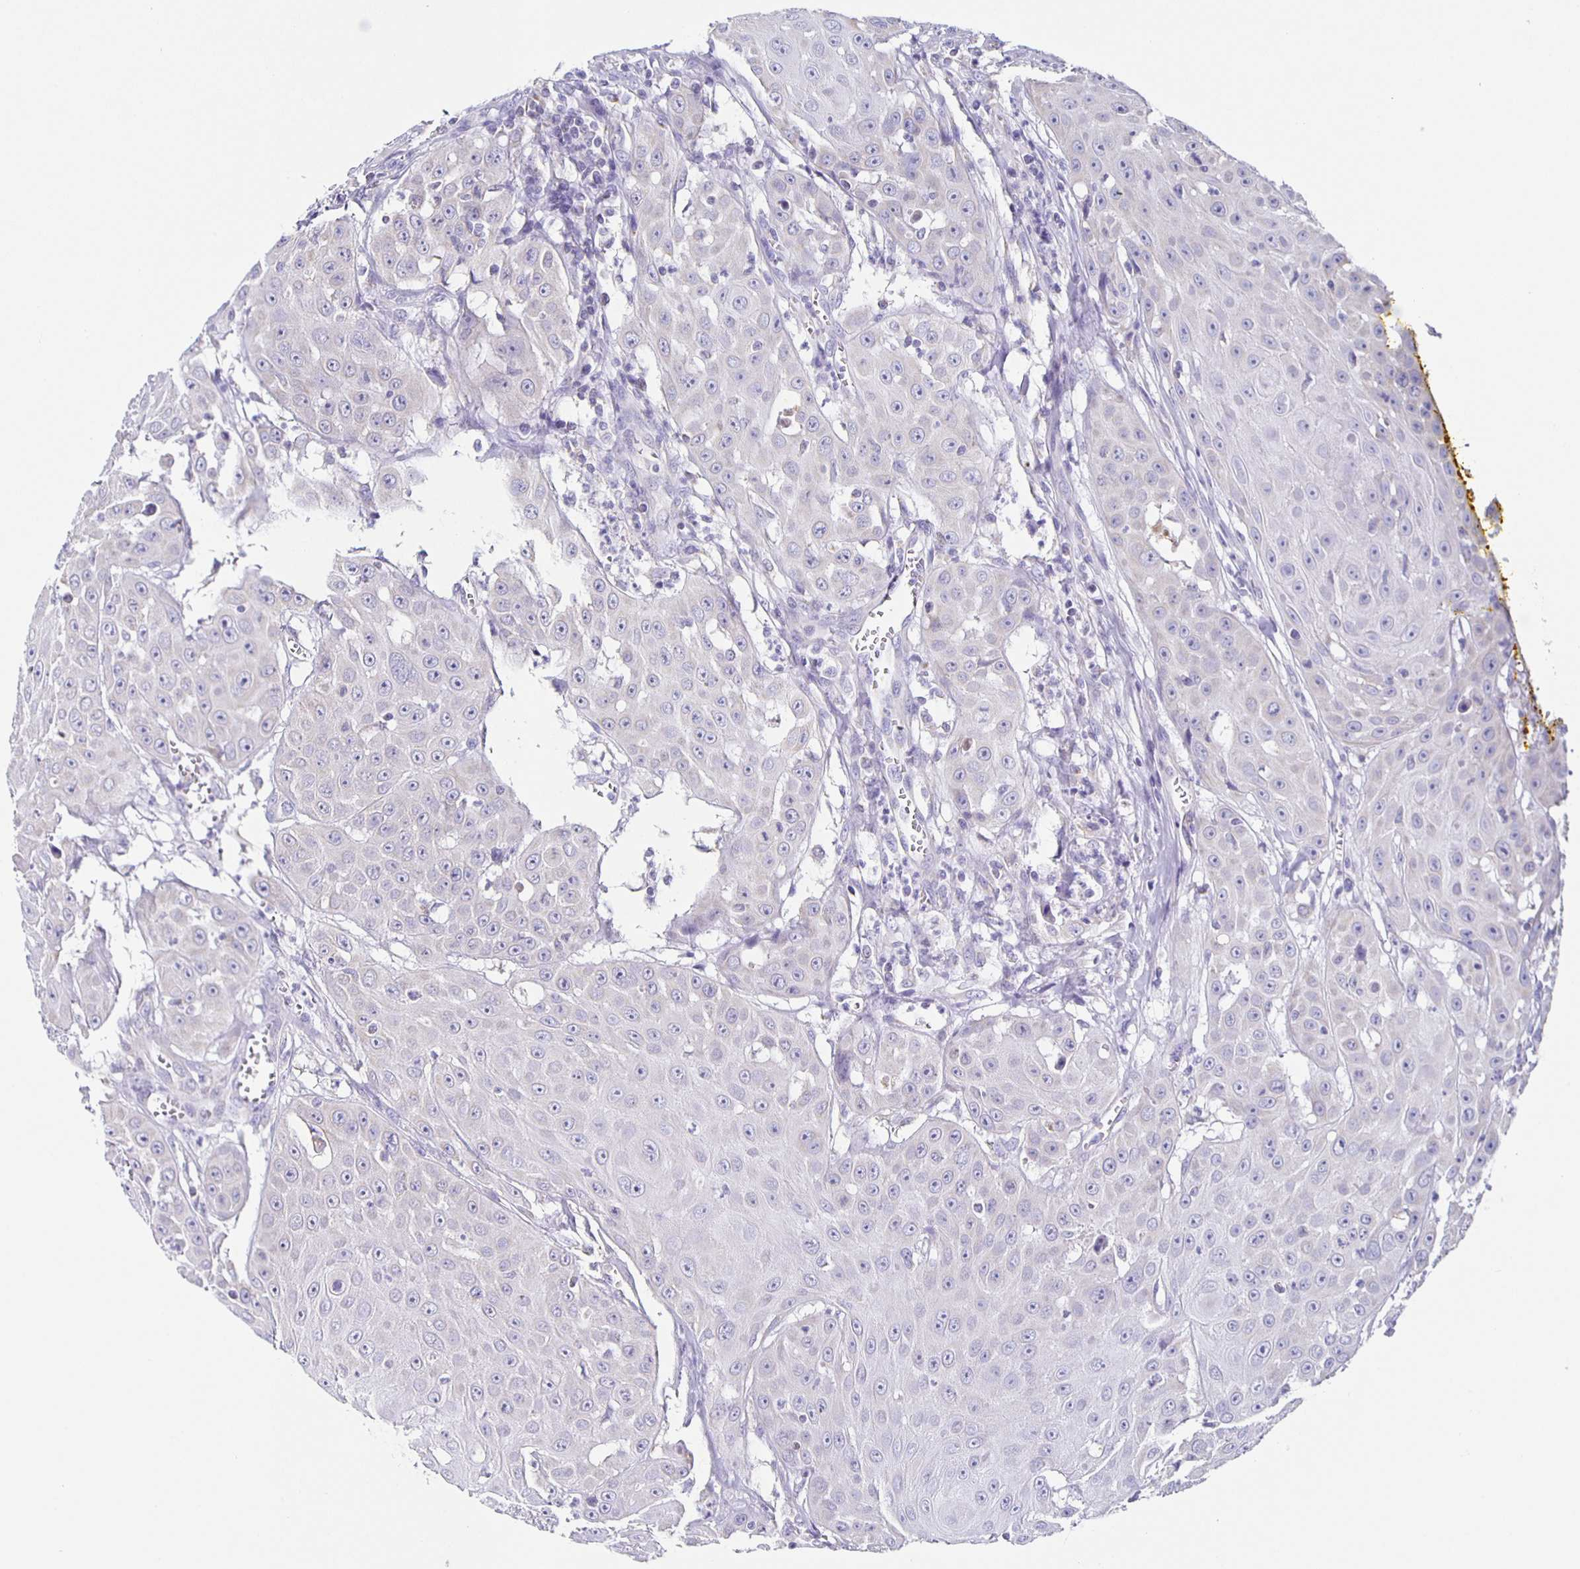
{"staining": {"intensity": "negative", "quantity": "none", "location": "none"}, "tissue": "head and neck cancer", "cell_type": "Tumor cells", "image_type": "cancer", "snomed": [{"axis": "morphology", "description": "Squamous cell carcinoma, NOS"}, {"axis": "topography", "description": "Oral tissue"}, {"axis": "topography", "description": "Head-Neck"}], "caption": "Protein analysis of head and neck cancer shows no significant staining in tumor cells. Brightfield microscopy of immunohistochemistry stained with DAB (3,3'-diaminobenzidine) (brown) and hematoxylin (blue), captured at high magnification.", "gene": "TPPP", "patient": {"sex": "male", "age": 81}}